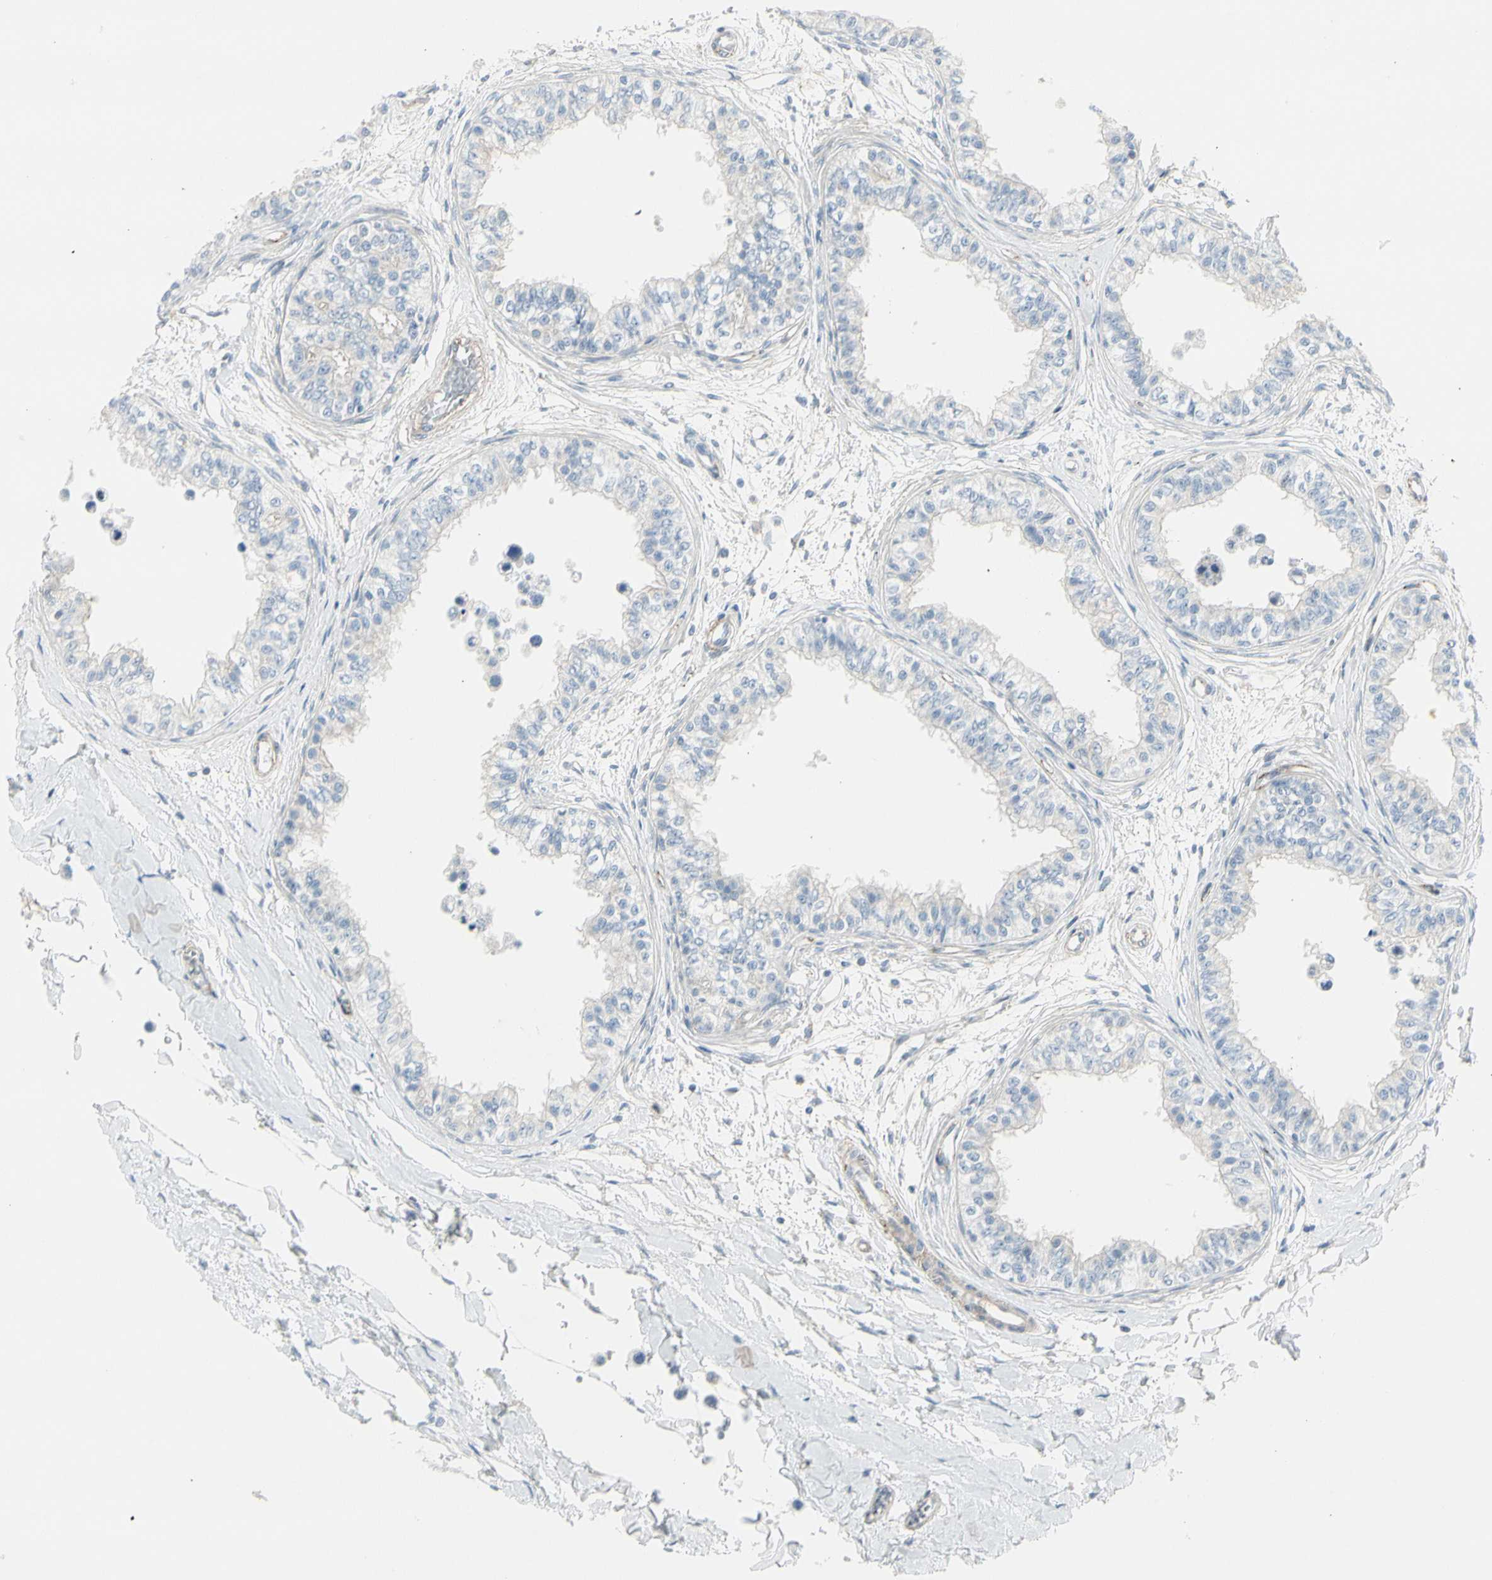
{"staining": {"intensity": "weak", "quantity": "25%-75%", "location": "cytoplasmic/membranous"}, "tissue": "epididymis", "cell_type": "Glandular cells", "image_type": "normal", "snomed": [{"axis": "morphology", "description": "Normal tissue, NOS"}, {"axis": "morphology", "description": "Adenocarcinoma, metastatic, NOS"}, {"axis": "topography", "description": "Testis"}, {"axis": "topography", "description": "Epididymis"}], "caption": "Immunohistochemistry of benign epididymis shows low levels of weak cytoplasmic/membranous expression in approximately 25%-75% of glandular cells. (Brightfield microscopy of DAB IHC at high magnification).", "gene": "CACNA2D1", "patient": {"sex": "male", "age": 26}}